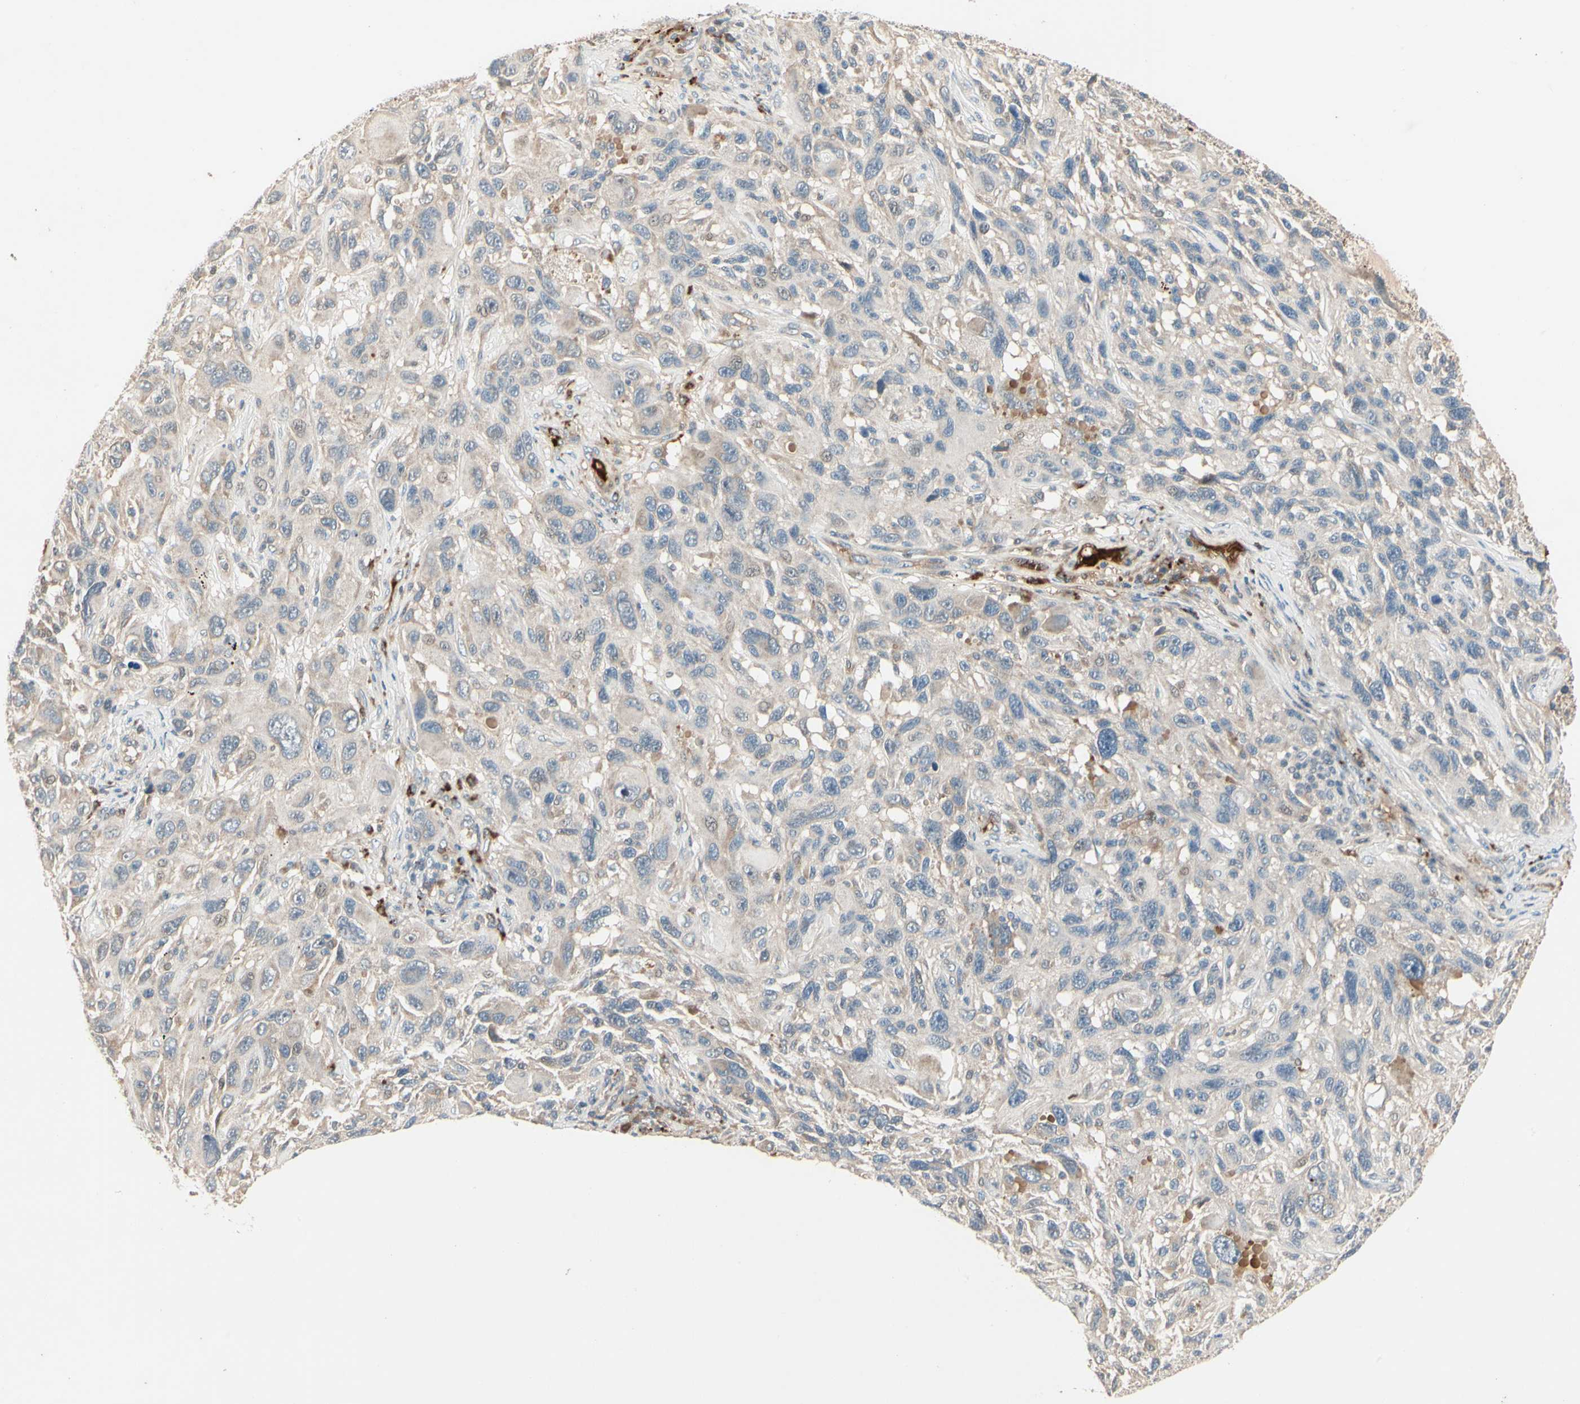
{"staining": {"intensity": "weak", "quantity": "<25%", "location": "cytoplasmic/membranous"}, "tissue": "melanoma", "cell_type": "Tumor cells", "image_type": "cancer", "snomed": [{"axis": "morphology", "description": "Malignant melanoma, NOS"}, {"axis": "topography", "description": "Skin"}], "caption": "IHC image of human melanoma stained for a protein (brown), which shows no positivity in tumor cells.", "gene": "SKIL", "patient": {"sex": "male", "age": 53}}